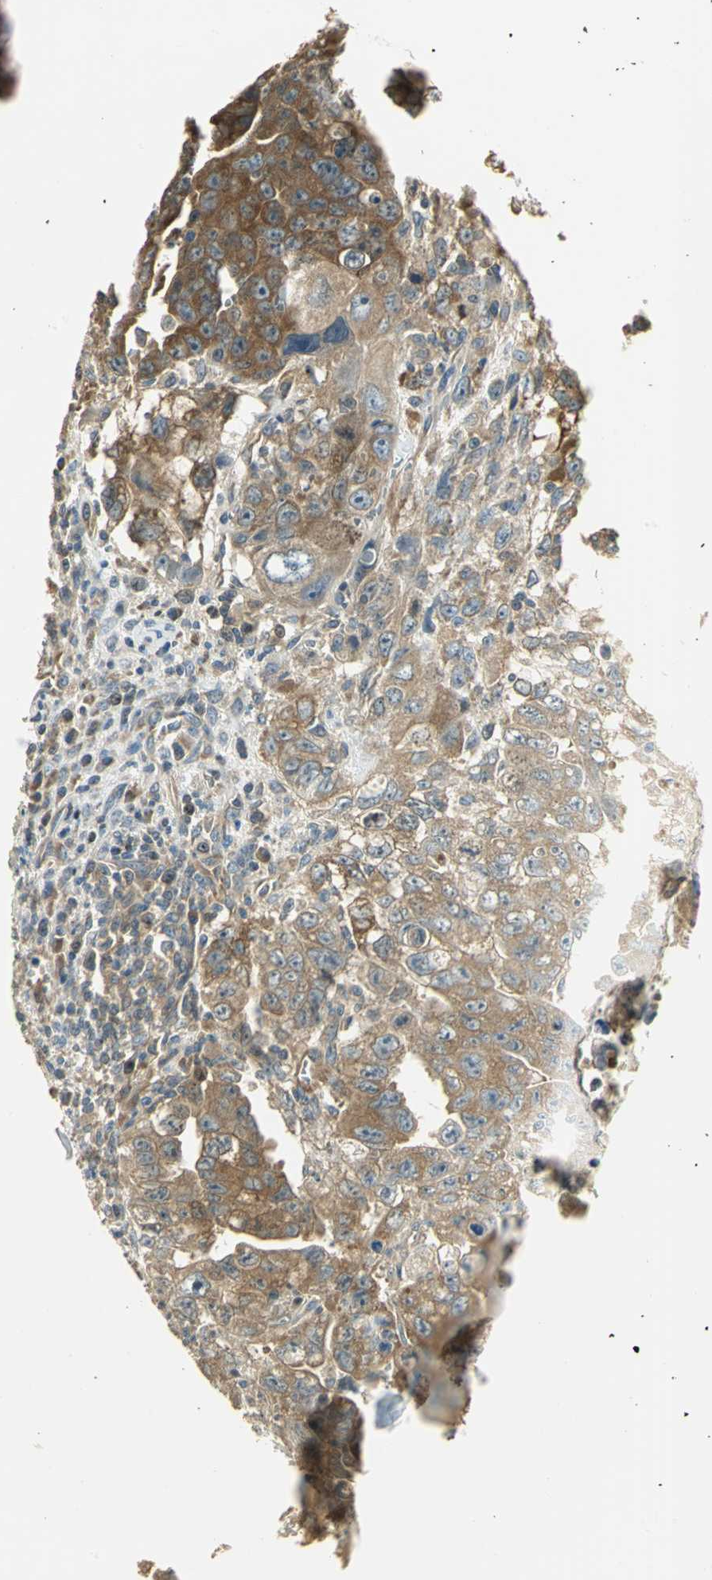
{"staining": {"intensity": "moderate", "quantity": ">75%", "location": "cytoplasmic/membranous"}, "tissue": "testis cancer", "cell_type": "Tumor cells", "image_type": "cancer", "snomed": [{"axis": "morphology", "description": "Carcinoma, Embryonal, NOS"}, {"axis": "topography", "description": "Testis"}], "caption": "This micrograph displays IHC staining of human embryonal carcinoma (testis), with medium moderate cytoplasmic/membranous staining in approximately >75% of tumor cells.", "gene": "RARS1", "patient": {"sex": "male", "age": 28}}